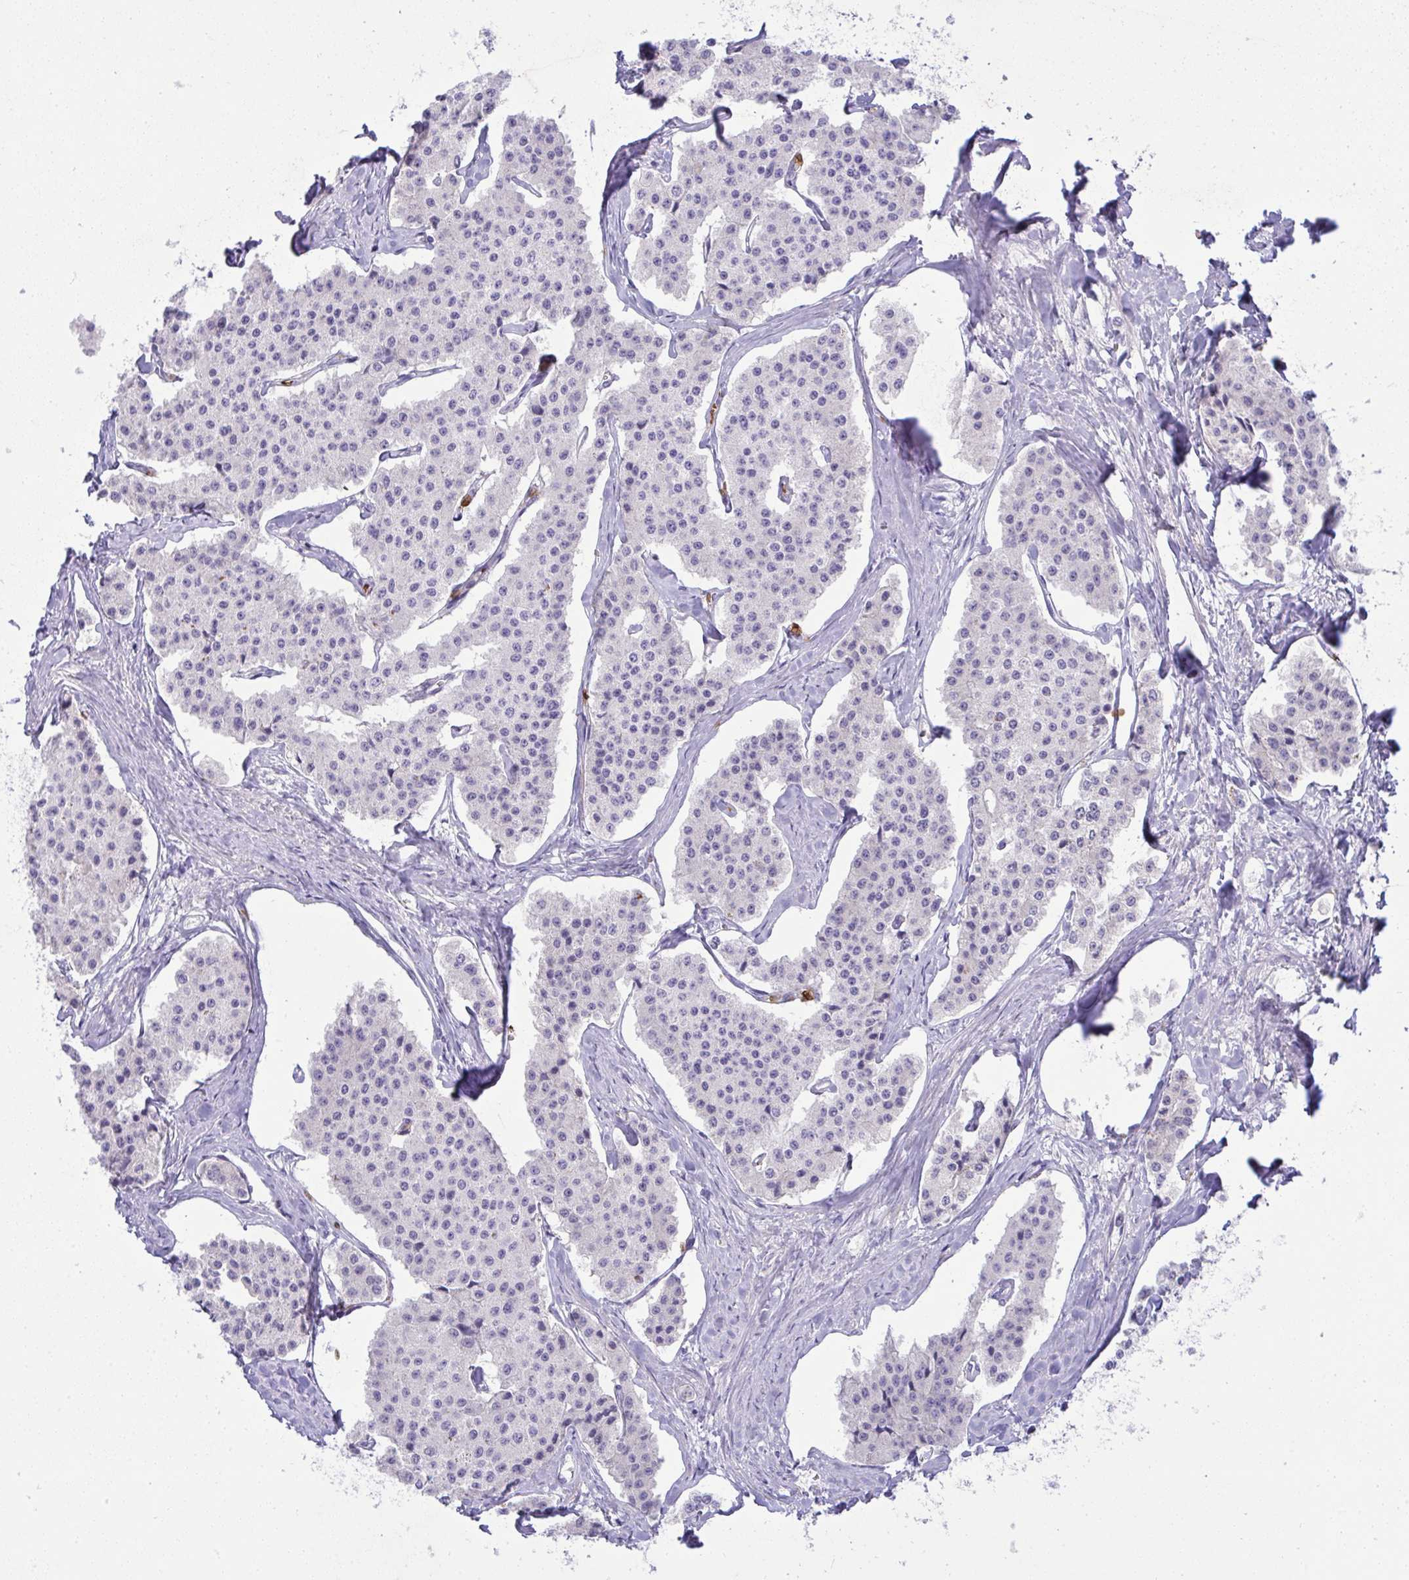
{"staining": {"intensity": "negative", "quantity": "none", "location": "none"}, "tissue": "carcinoid", "cell_type": "Tumor cells", "image_type": "cancer", "snomed": [{"axis": "morphology", "description": "Carcinoid, malignant, NOS"}, {"axis": "topography", "description": "Small intestine"}], "caption": "Protein analysis of malignant carcinoid shows no significant expression in tumor cells.", "gene": "SPTB", "patient": {"sex": "female", "age": 65}}